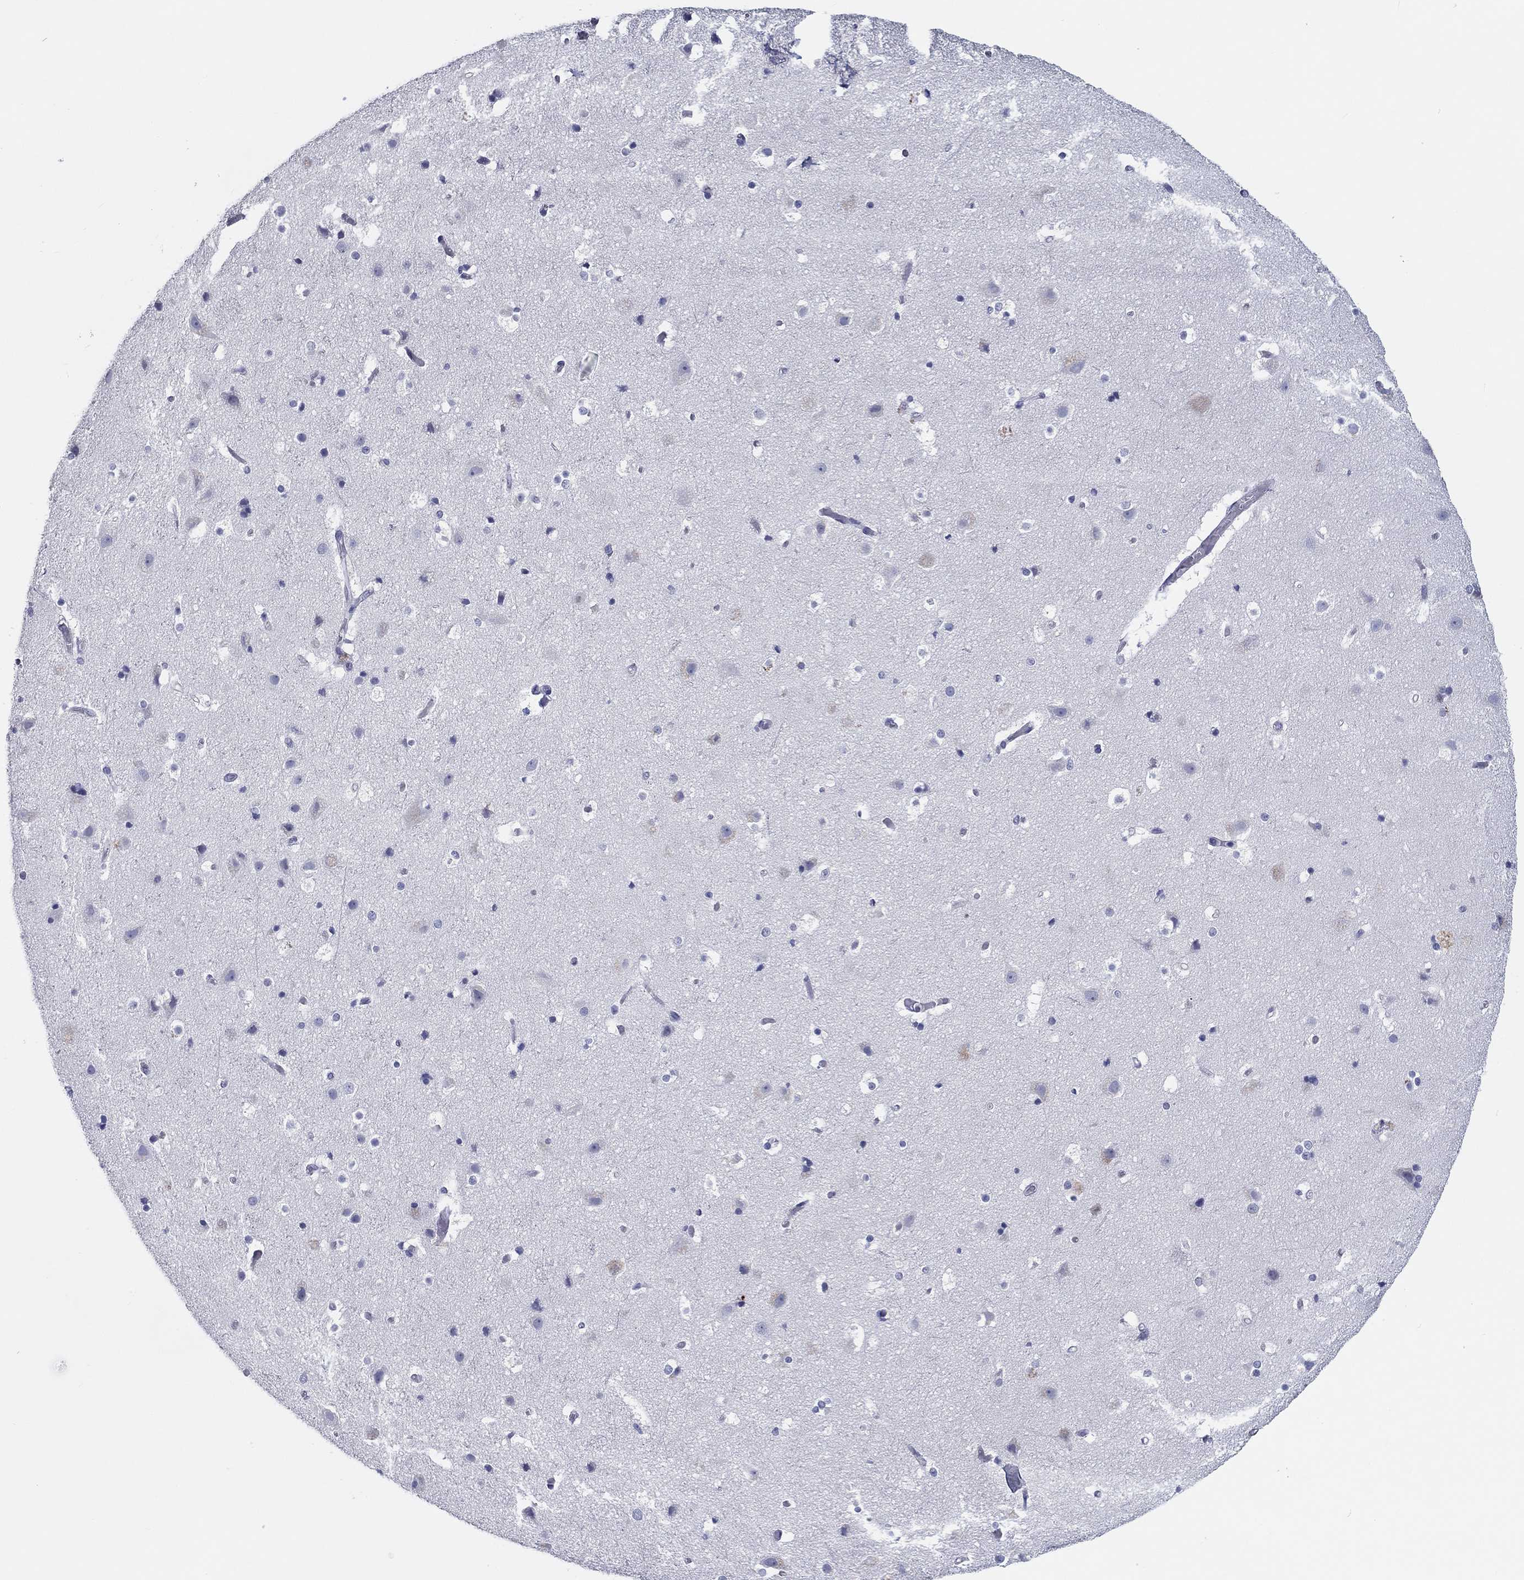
{"staining": {"intensity": "negative", "quantity": "none", "location": "none"}, "tissue": "cerebral cortex", "cell_type": "Endothelial cells", "image_type": "normal", "snomed": [{"axis": "morphology", "description": "Normal tissue, NOS"}, {"axis": "topography", "description": "Cerebral cortex"}], "caption": "Immunohistochemistry (IHC) micrograph of unremarkable human cerebral cortex stained for a protein (brown), which reveals no staining in endothelial cells.", "gene": "CRYGD", "patient": {"sex": "female", "age": 52}}